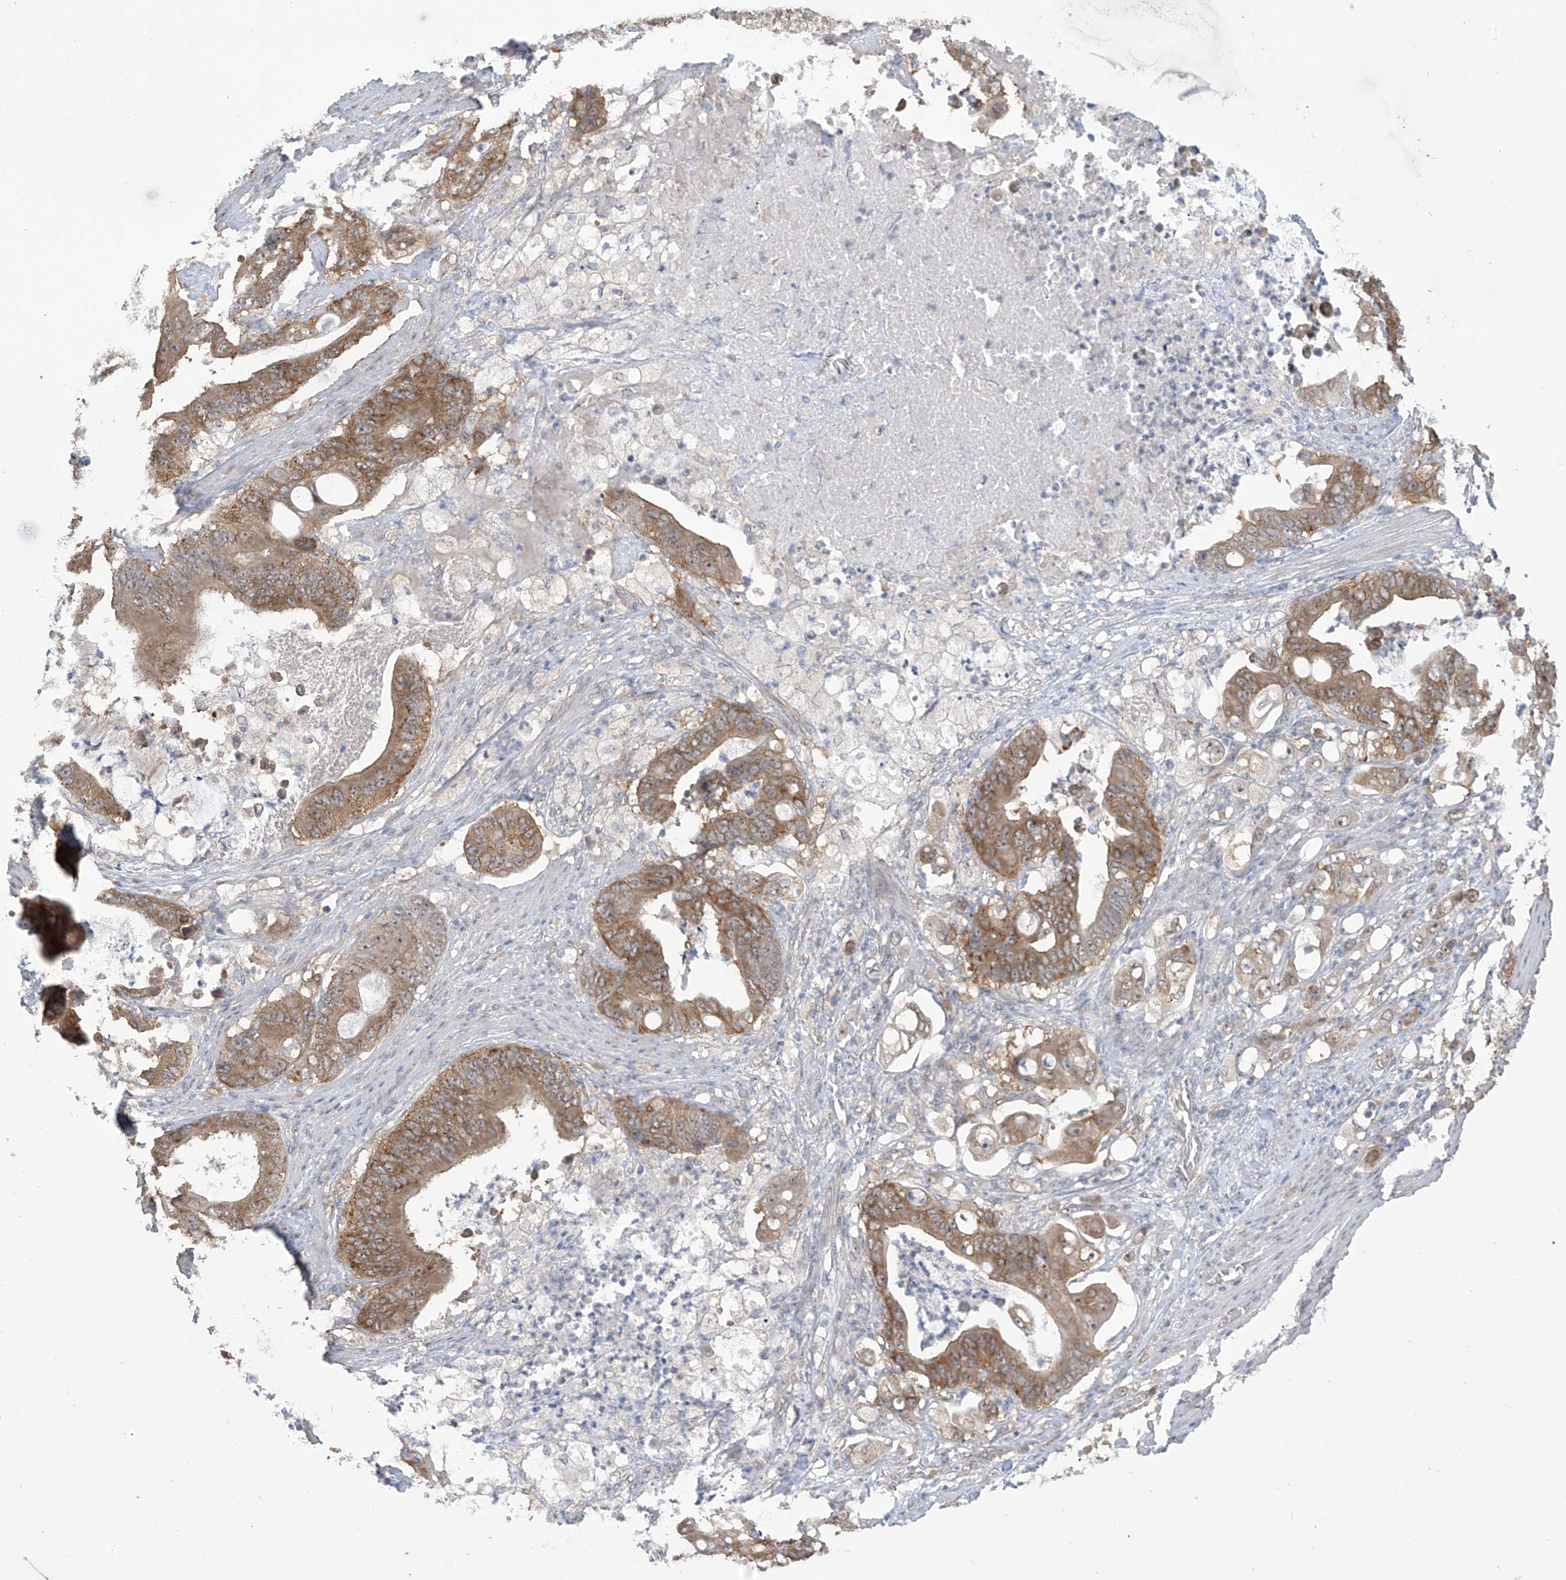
{"staining": {"intensity": "moderate", "quantity": ">75%", "location": "cytoplasmic/membranous"}, "tissue": "stomach cancer", "cell_type": "Tumor cells", "image_type": "cancer", "snomed": [{"axis": "morphology", "description": "Adenocarcinoma, NOS"}, {"axis": "topography", "description": "Stomach"}], "caption": "Stomach cancer (adenocarcinoma) tissue demonstrates moderate cytoplasmic/membranous staining in approximately >75% of tumor cells", "gene": "KIAA1522", "patient": {"sex": "female", "age": 73}}